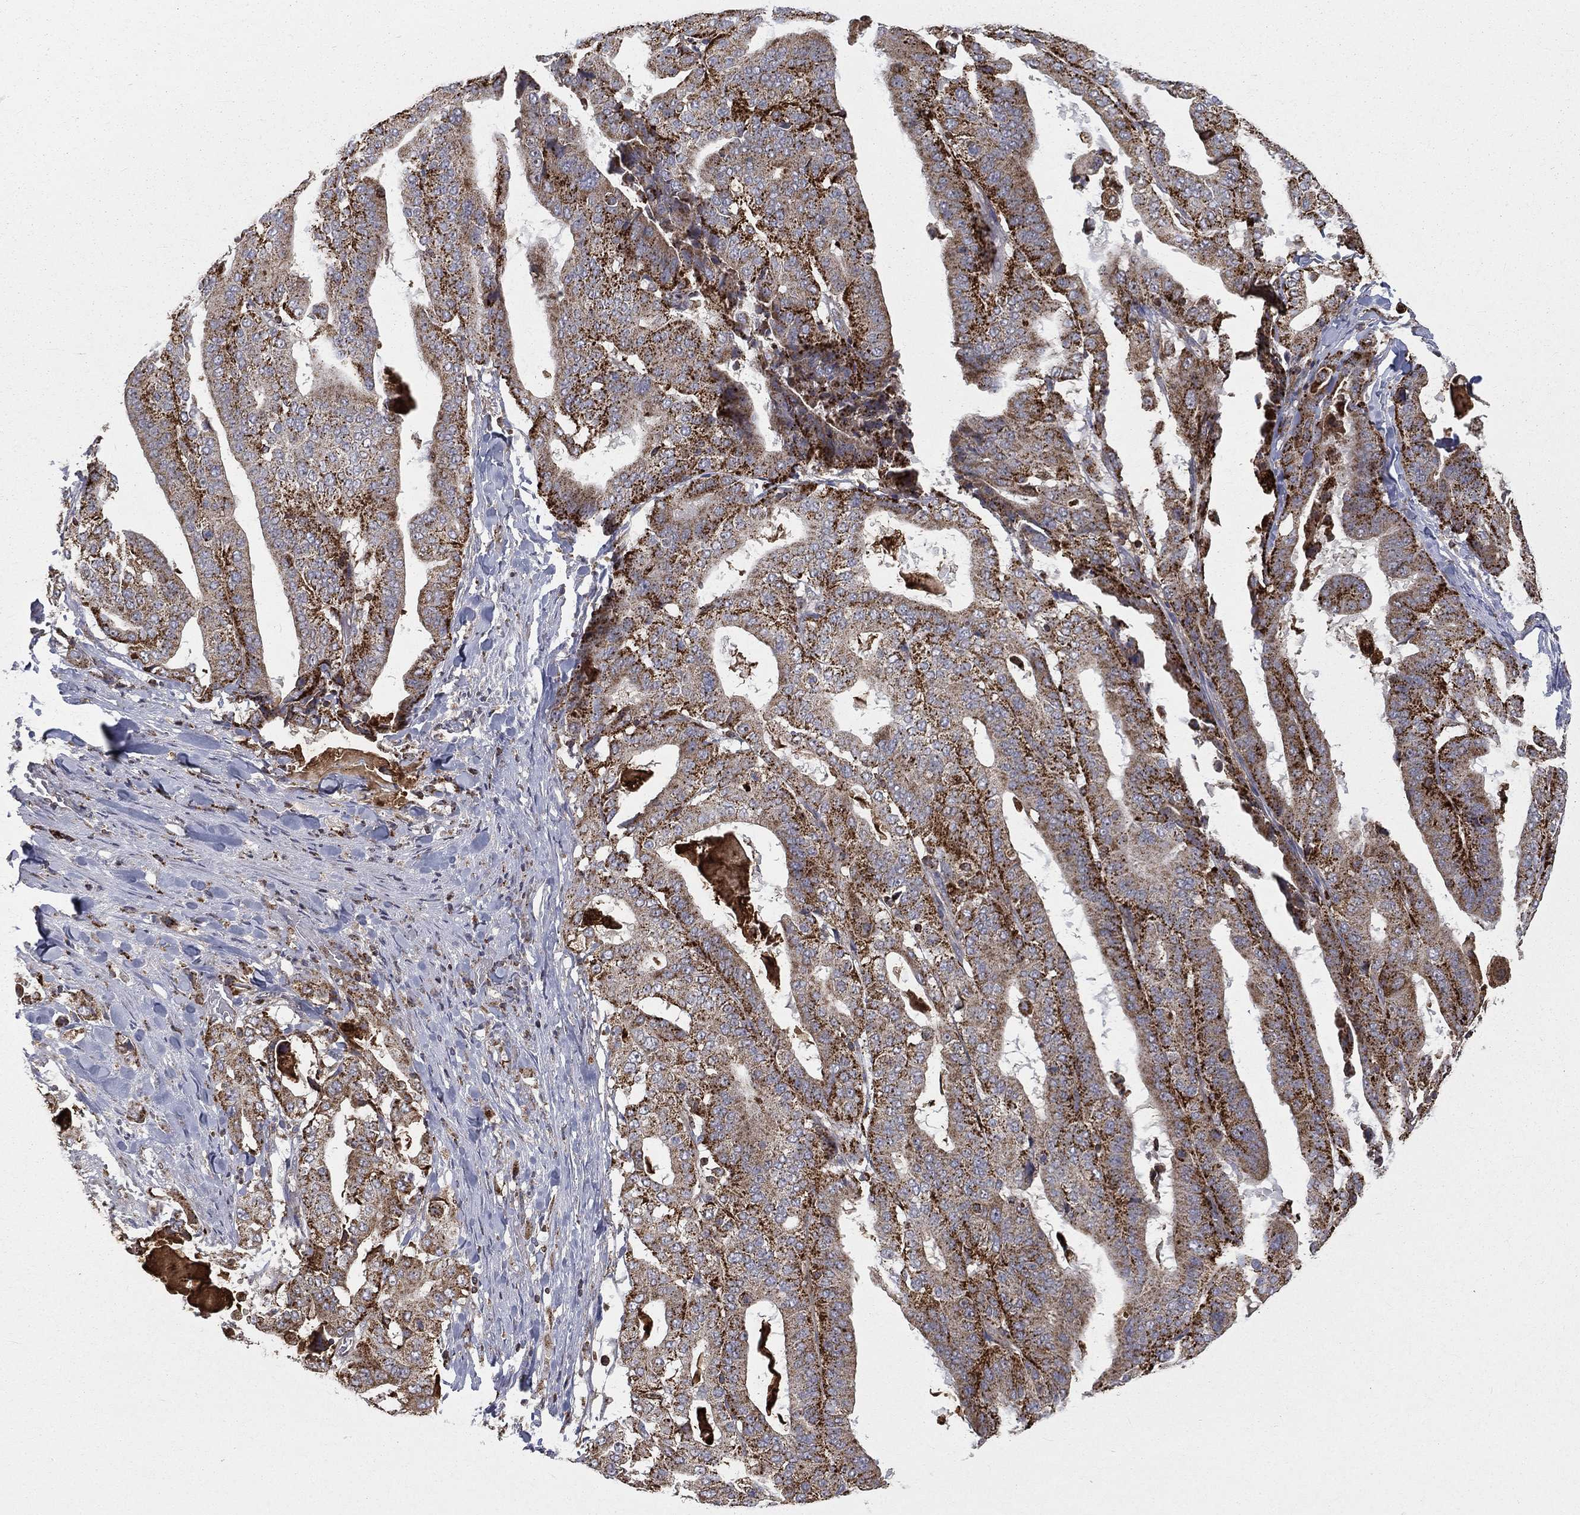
{"staining": {"intensity": "strong", "quantity": ">75%", "location": "cytoplasmic/membranous"}, "tissue": "stomach cancer", "cell_type": "Tumor cells", "image_type": "cancer", "snomed": [{"axis": "morphology", "description": "Adenocarcinoma, NOS"}, {"axis": "topography", "description": "Stomach"}], "caption": "Human stomach adenocarcinoma stained for a protein (brown) demonstrates strong cytoplasmic/membranous positive staining in about >75% of tumor cells.", "gene": "RIN3", "patient": {"sex": "male", "age": 48}}